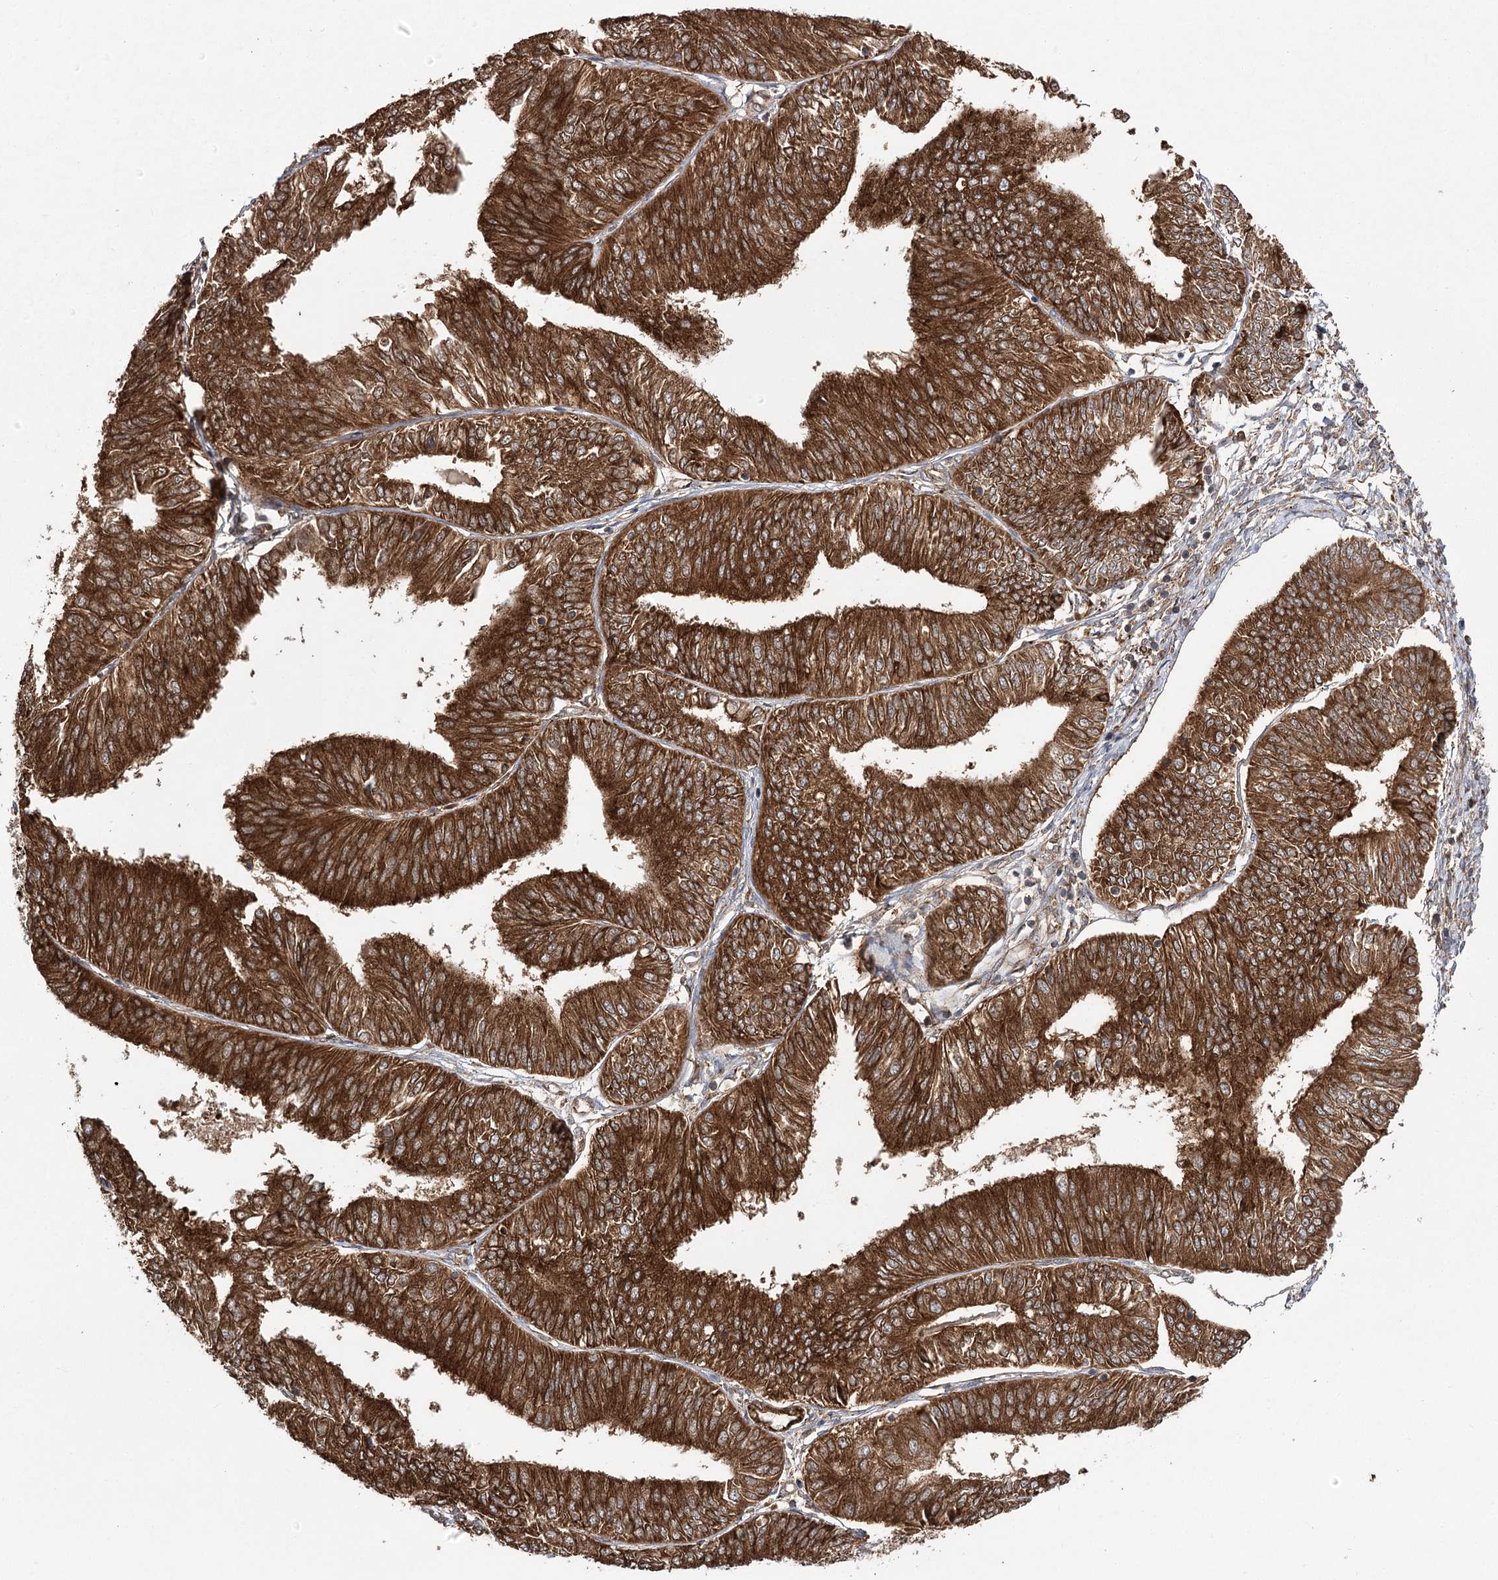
{"staining": {"intensity": "strong", "quantity": ">75%", "location": "cytoplasmic/membranous"}, "tissue": "endometrial cancer", "cell_type": "Tumor cells", "image_type": "cancer", "snomed": [{"axis": "morphology", "description": "Adenocarcinoma, NOS"}, {"axis": "topography", "description": "Endometrium"}], "caption": "Protein staining of endometrial adenocarcinoma tissue displays strong cytoplasmic/membranous staining in approximately >75% of tumor cells. (DAB = brown stain, brightfield microscopy at high magnification).", "gene": "DNAJB14", "patient": {"sex": "female", "age": 58}}